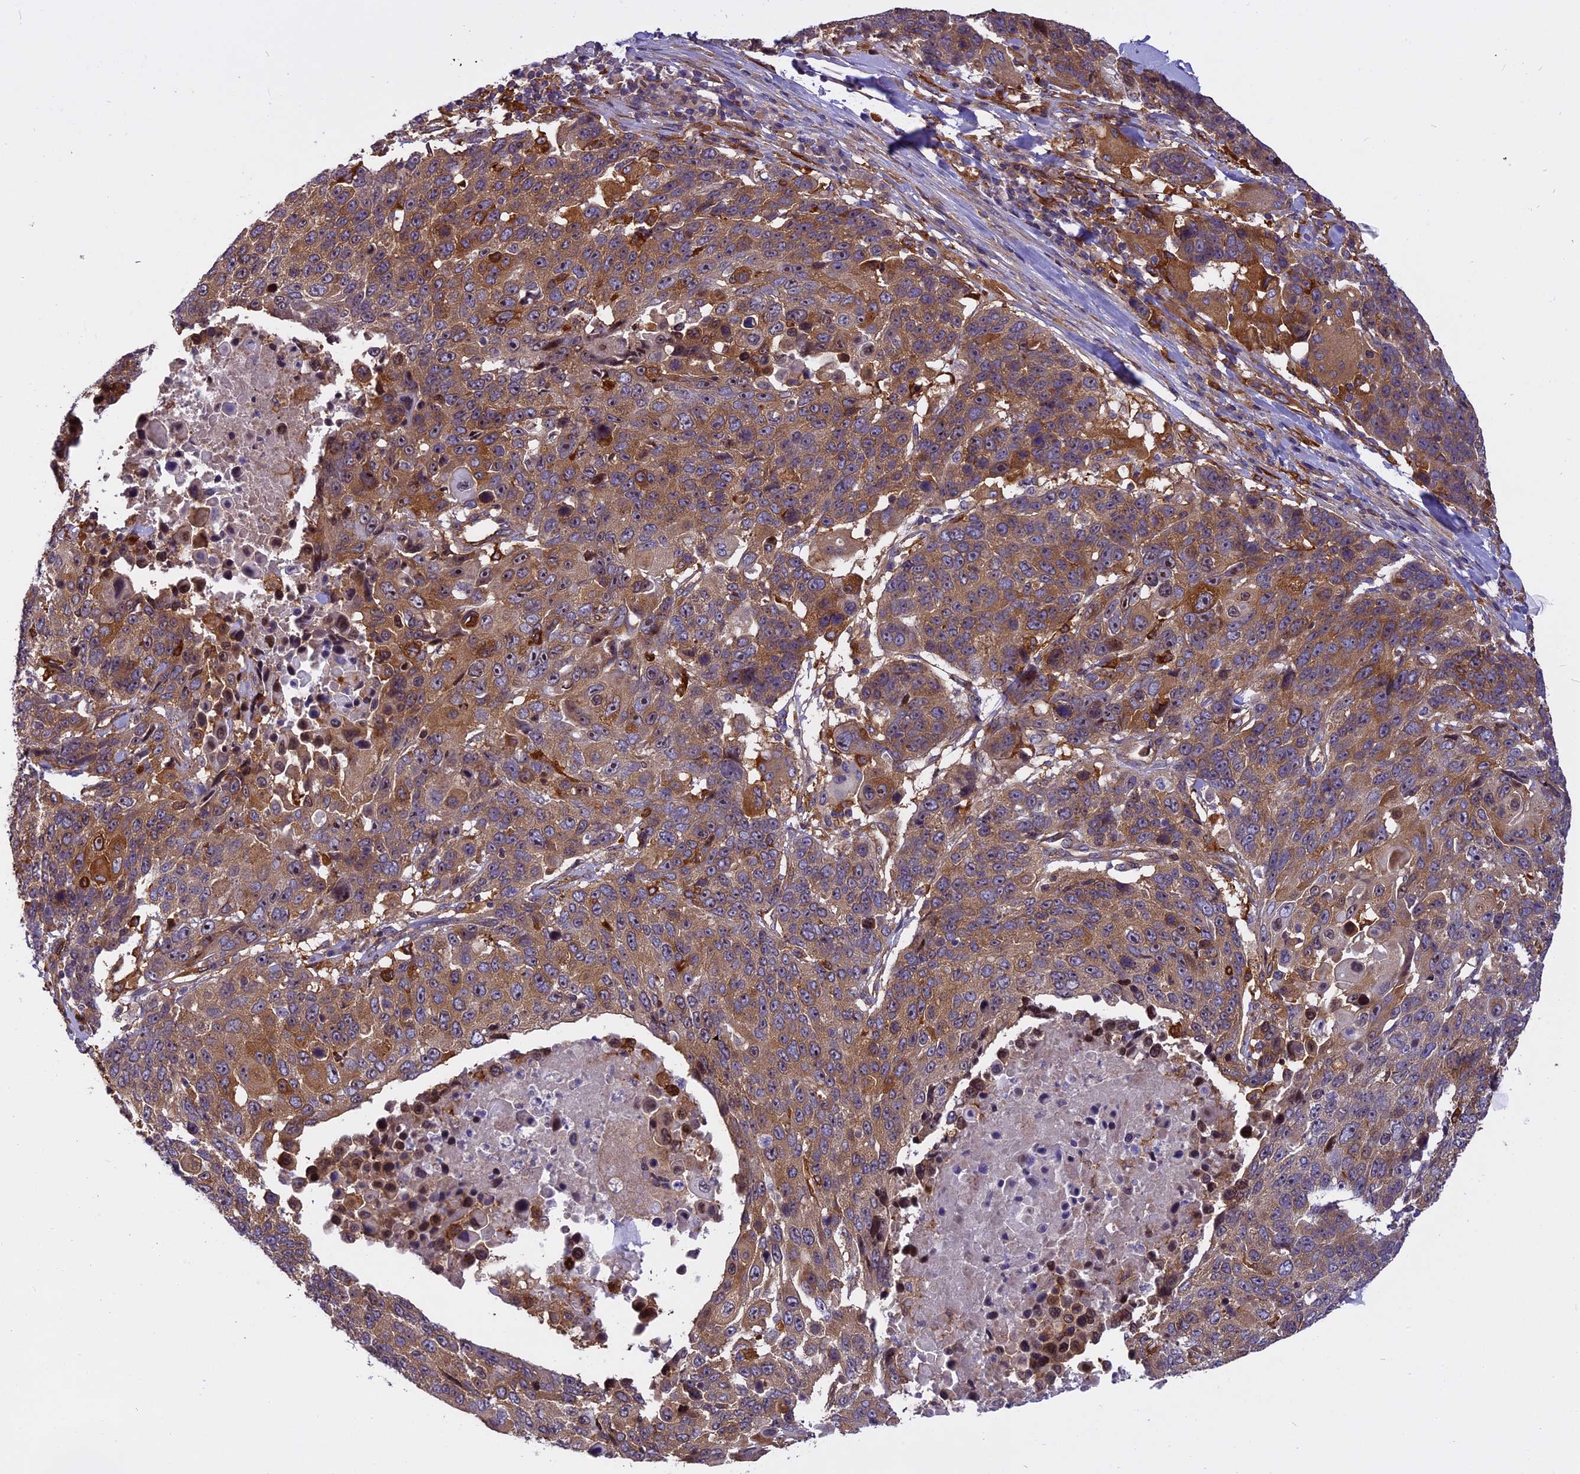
{"staining": {"intensity": "moderate", "quantity": ">75%", "location": "cytoplasmic/membranous,nuclear"}, "tissue": "lung cancer", "cell_type": "Tumor cells", "image_type": "cancer", "snomed": [{"axis": "morphology", "description": "Squamous cell carcinoma, NOS"}, {"axis": "topography", "description": "Lung"}], "caption": "DAB (3,3'-diaminobenzidine) immunohistochemical staining of human lung squamous cell carcinoma shows moderate cytoplasmic/membranous and nuclear protein staining in approximately >75% of tumor cells. The protein of interest is stained brown, and the nuclei are stained in blue (DAB IHC with brightfield microscopy, high magnification).", "gene": "EHBP1L1", "patient": {"sex": "male", "age": 66}}